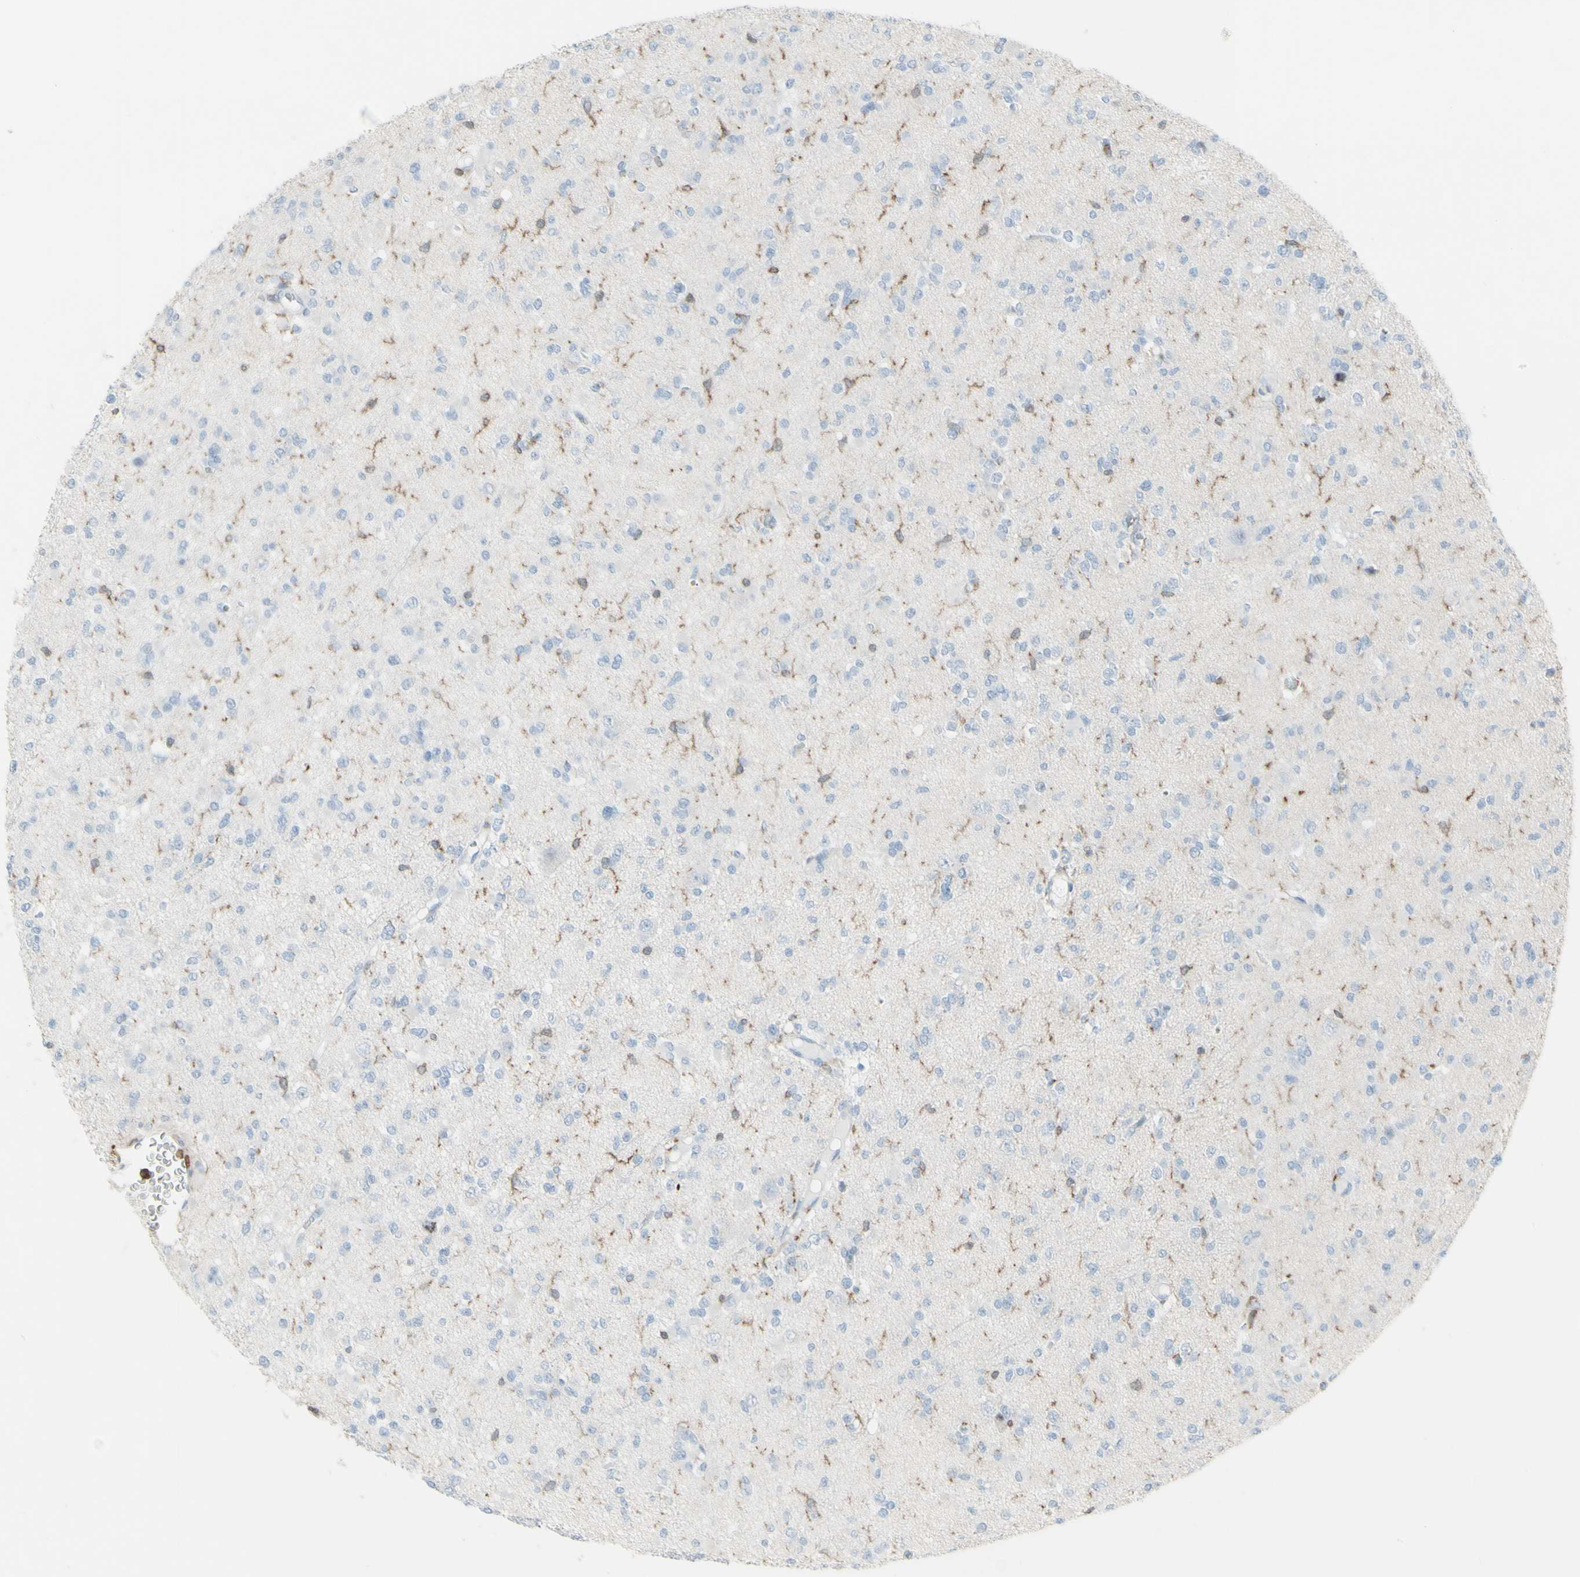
{"staining": {"intensity": "weak", "quantity": "<25%", "location": "cytoplasmic/membranous"}, "tissue": "glioma", "cell_type": "Tumor cells", "image_type": "cancer", "snomed": [{"axis": "morphology", "description": "Glioma, malignant, Low grade"}, {"axis": "topography", "description": "Brain"}], "caption": "The immunohistochemistry photomicrograph has no significant staining in tumor cells of malignant low-grade glioma tissue.", "gene": "NRG1", "patient": {"sex": "female", "age": 22}}